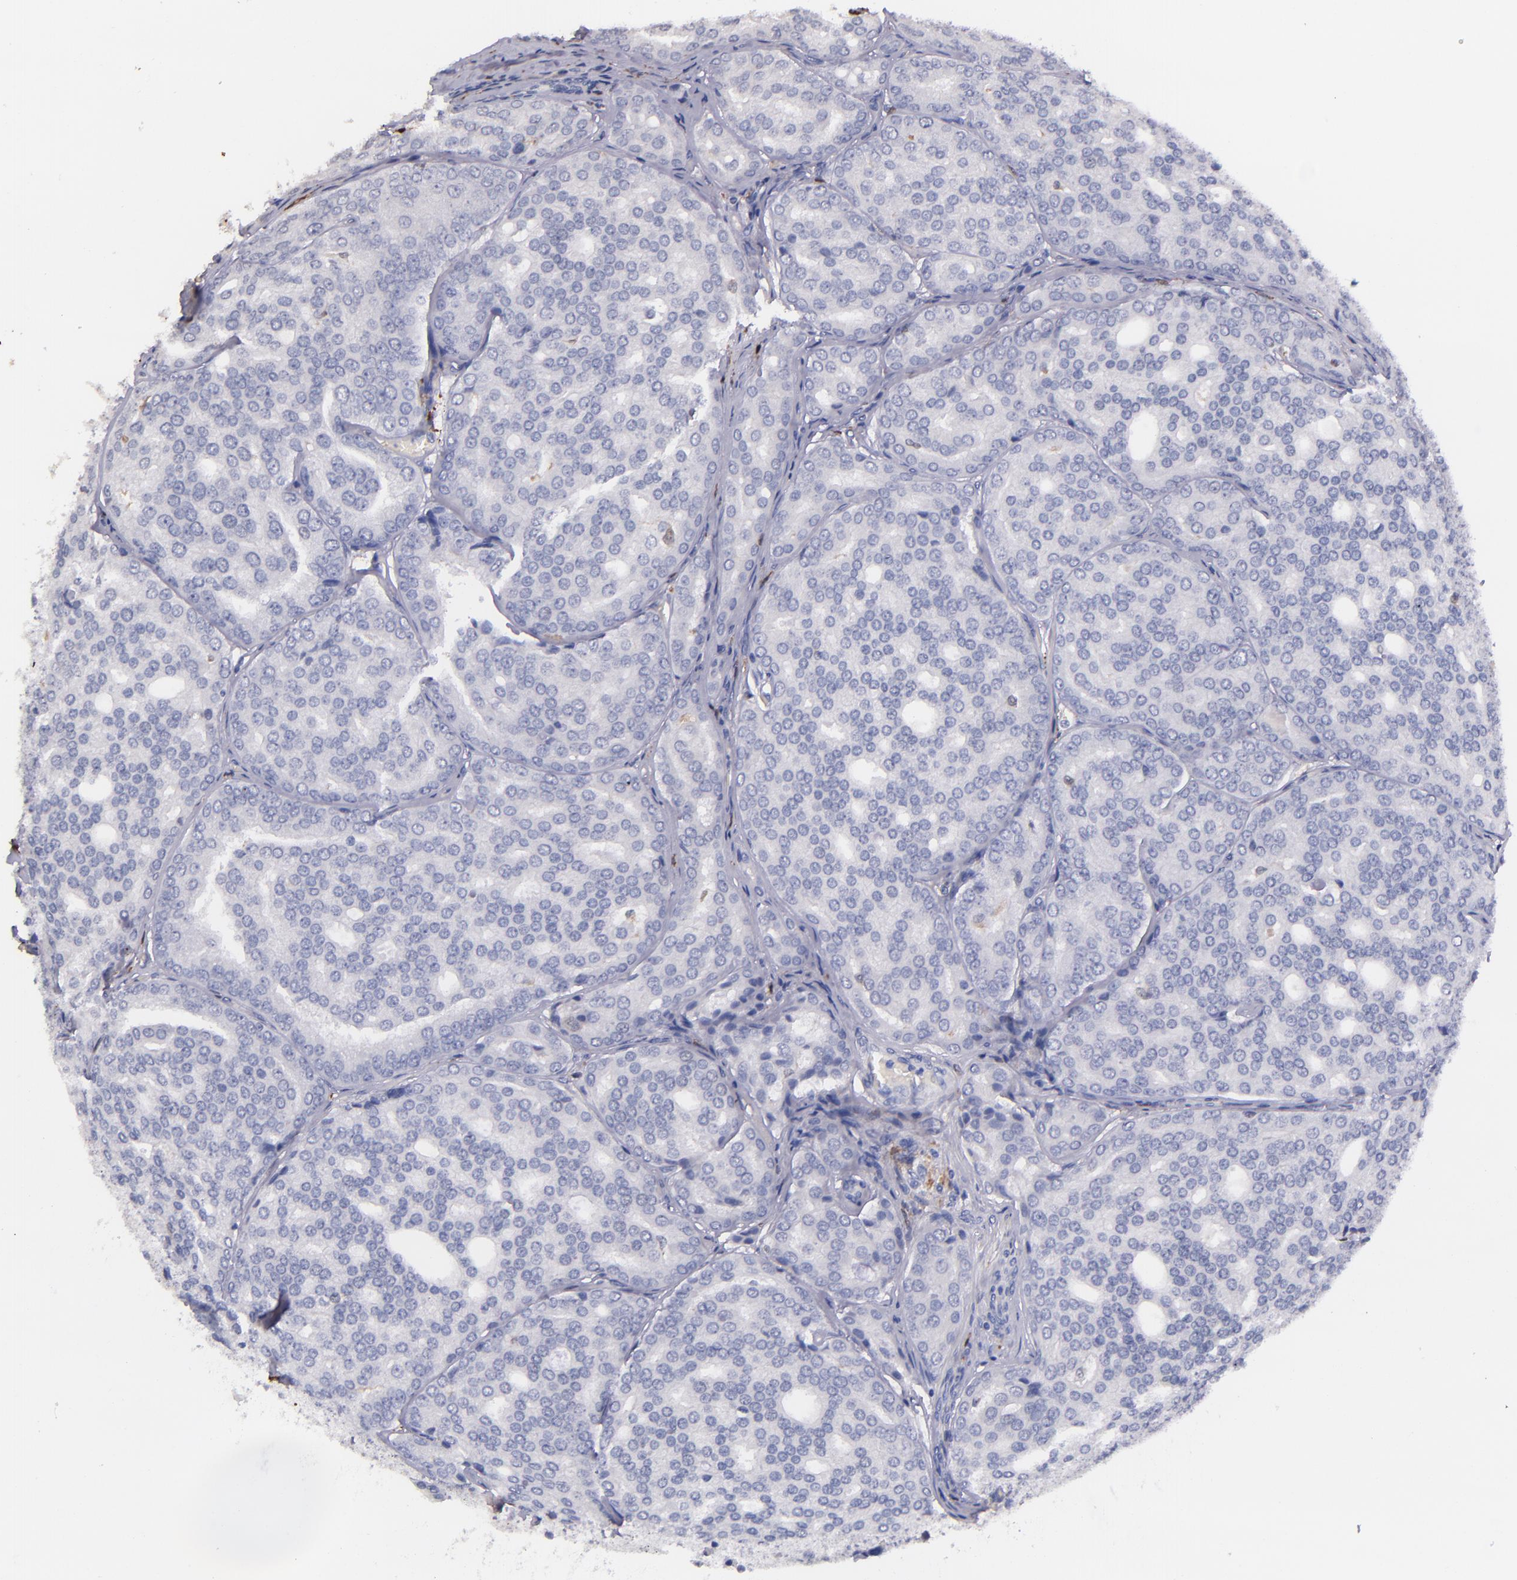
{"staining": {"intensity": "negative", "quantity": "none", "location": "none"}, "tissue": "prostate cancer", "cell_type": "Tumor cells", "image_type": "cancer", "snomed": [{"axis": "morphology", "description": "Adenocarcinoma, High grade"}, {"axis": "topography", "description": "Prostate"}], "caption": "High power microscopy photomicrograph of an immunohistochemistry (IHC) histopathology image of high-grade adenocarcinoma (prostate), revealing no significant positivity in tumor cells.", "gene": "F13A1", "patient": {"sex": "male", "age": 64}}